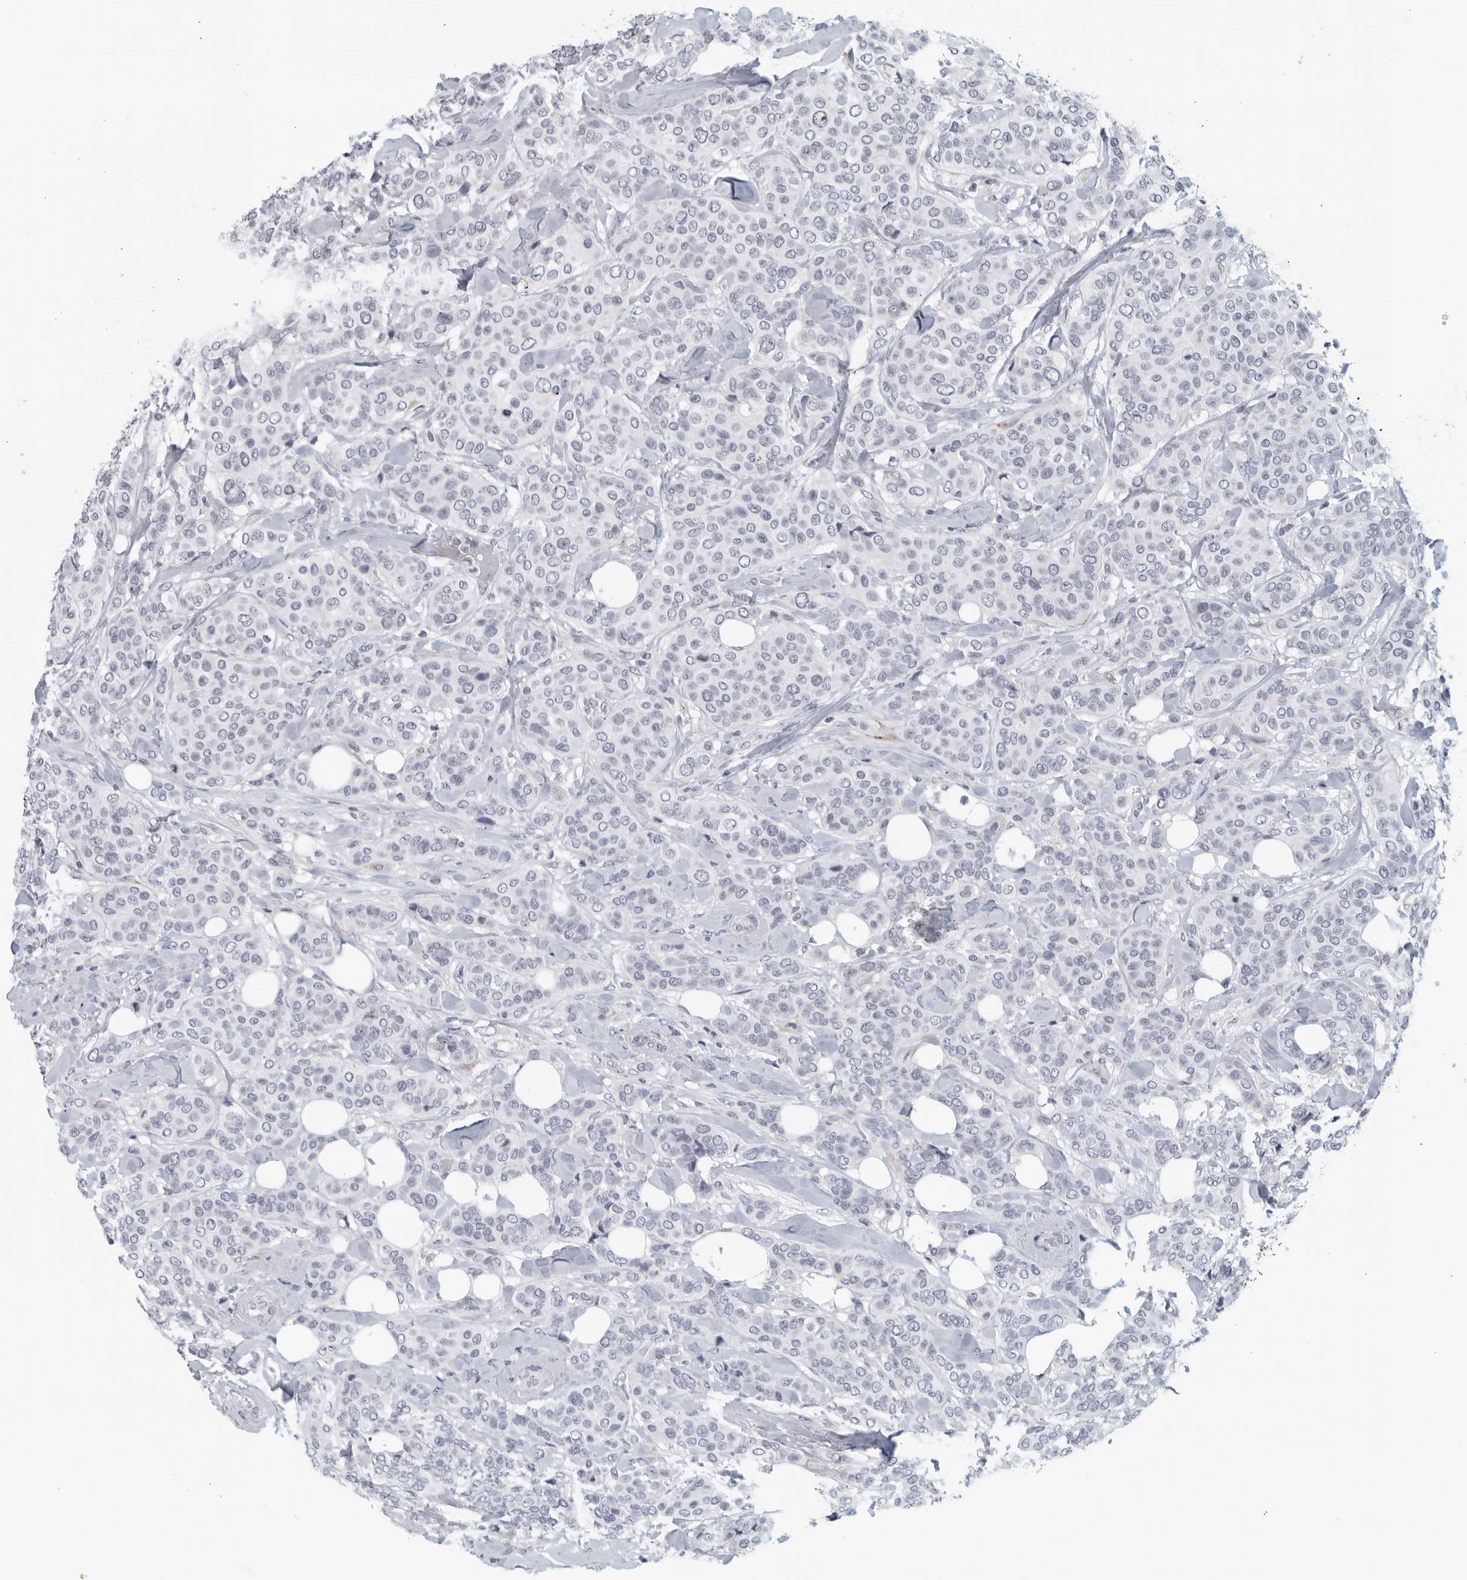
{"staining": {"intensity": "negative", "quantity": "none", "location": "none"}, "tissue": "breast cancer", "cell_type": "Tumor cells", "image_type": "cancer", "snomed": [{"axis": "morphology", "description": "Lobular carcinoma"}, {"axis": "topography", "description": "Breast"}], "caption": "The immunohistochemistry micrograph has no significant staining in tumor cells of breast lobular carcinoma tissue. (Stains: DAB (3,3'-diaminobenzidine) immunohistochemistry with hematoxylin counter stain, Microscopy: brightfield microscopy at high magnification).", "gene": "MATN1", "patient": {"sex": "female", "age": 51}}